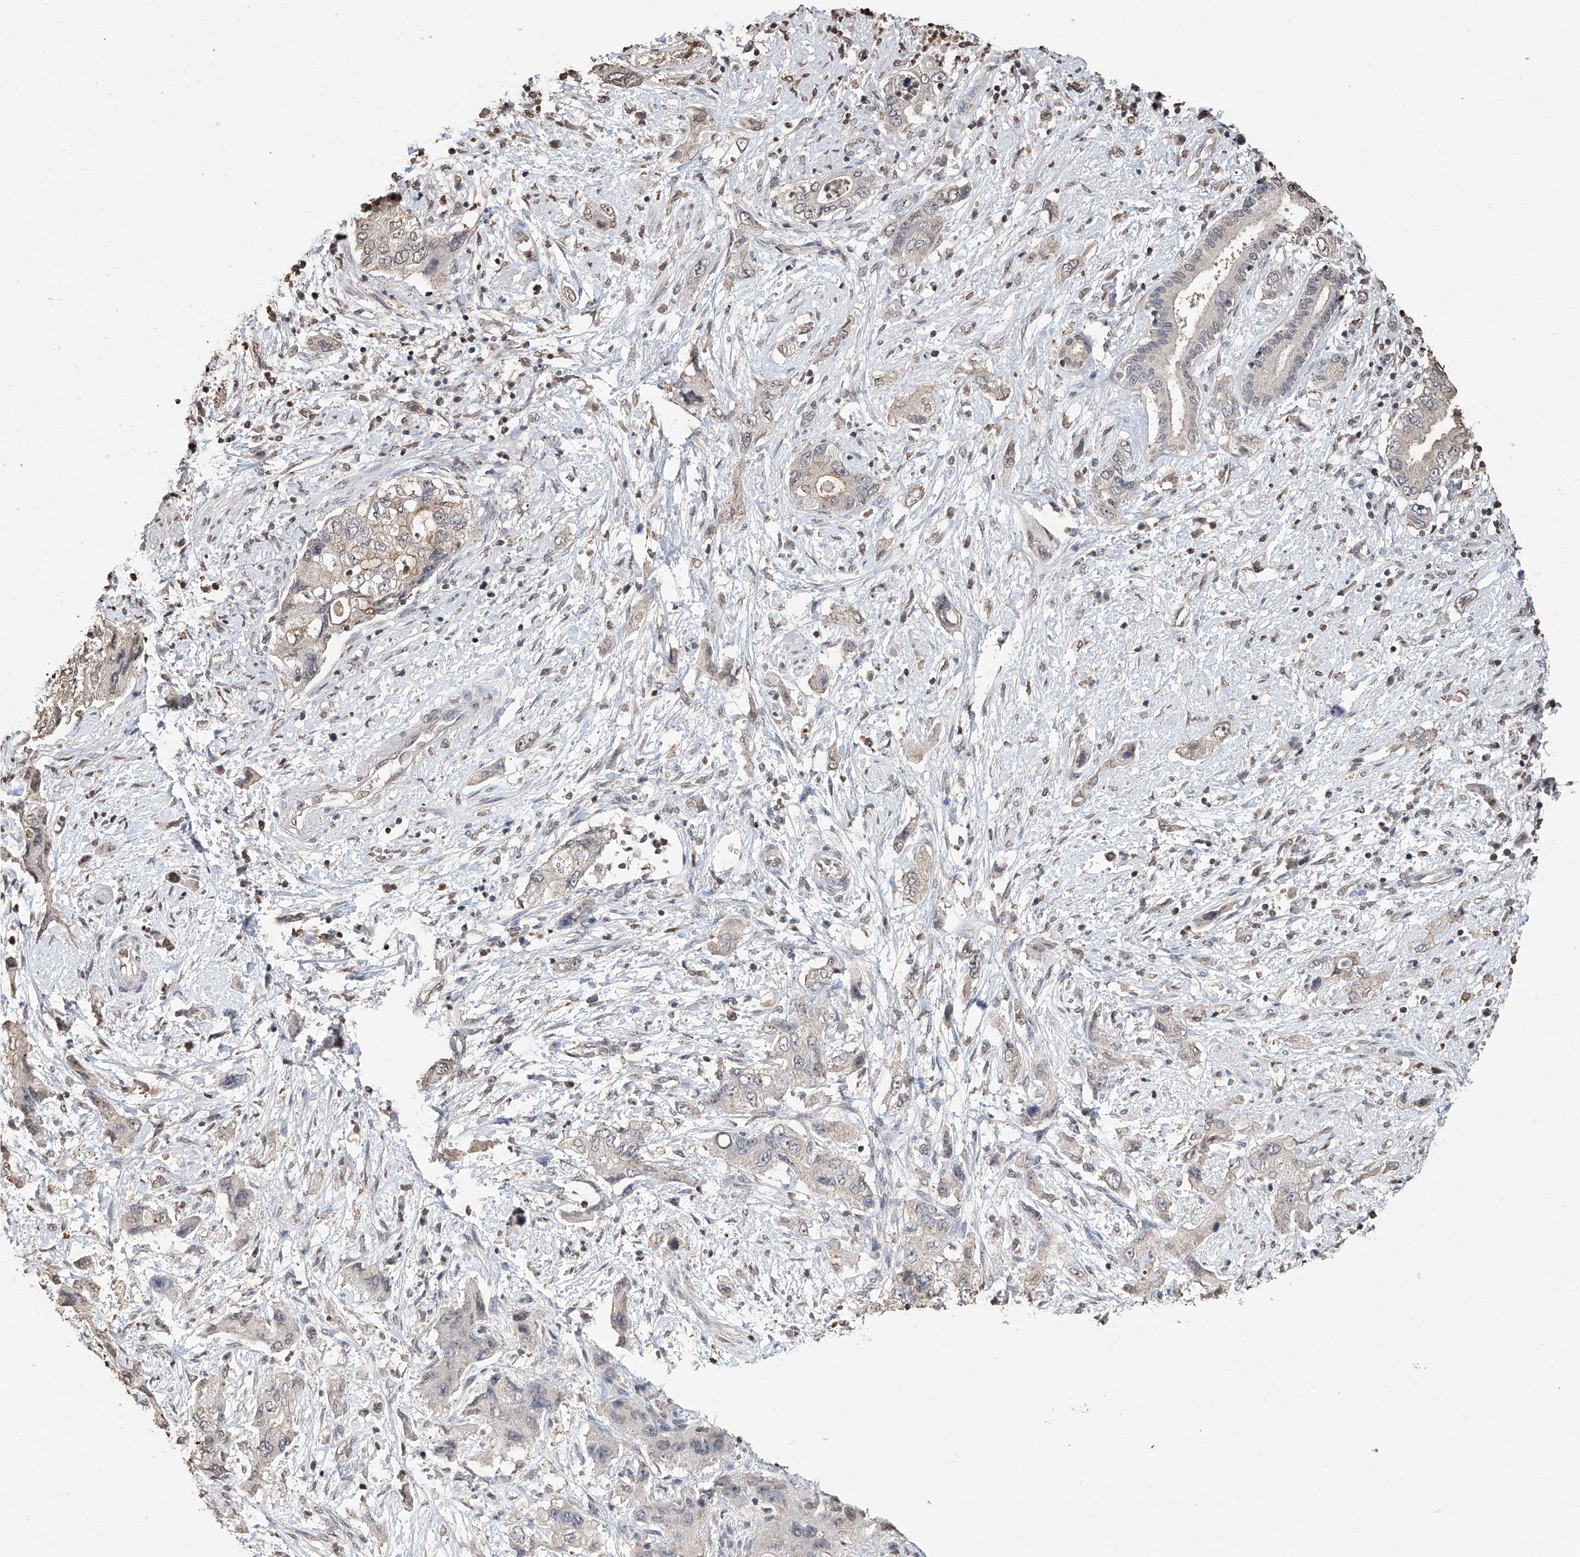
{"staining": {"intensity": "weak", "quantity": "25%-75%", "location": "cytoplasmic/membranous"}, "tissue": "pancreatic cancer", "cell_type": "Tumor cells", "image_type": "cancer", "snomed": [{"axis": "morphology", "description": "Adenocarcinoma, NOS"}, {"axis": "topography", "description": "Pancreas"}], "caption": "Immunohistochemical staining of human pancreatic cancer shows low levels of weak cytoplasmic/membranous protein staining in about 25%-75% of tumor cells.", "gene": "RP9", "patient": {"sex": "female", "age": 73}}